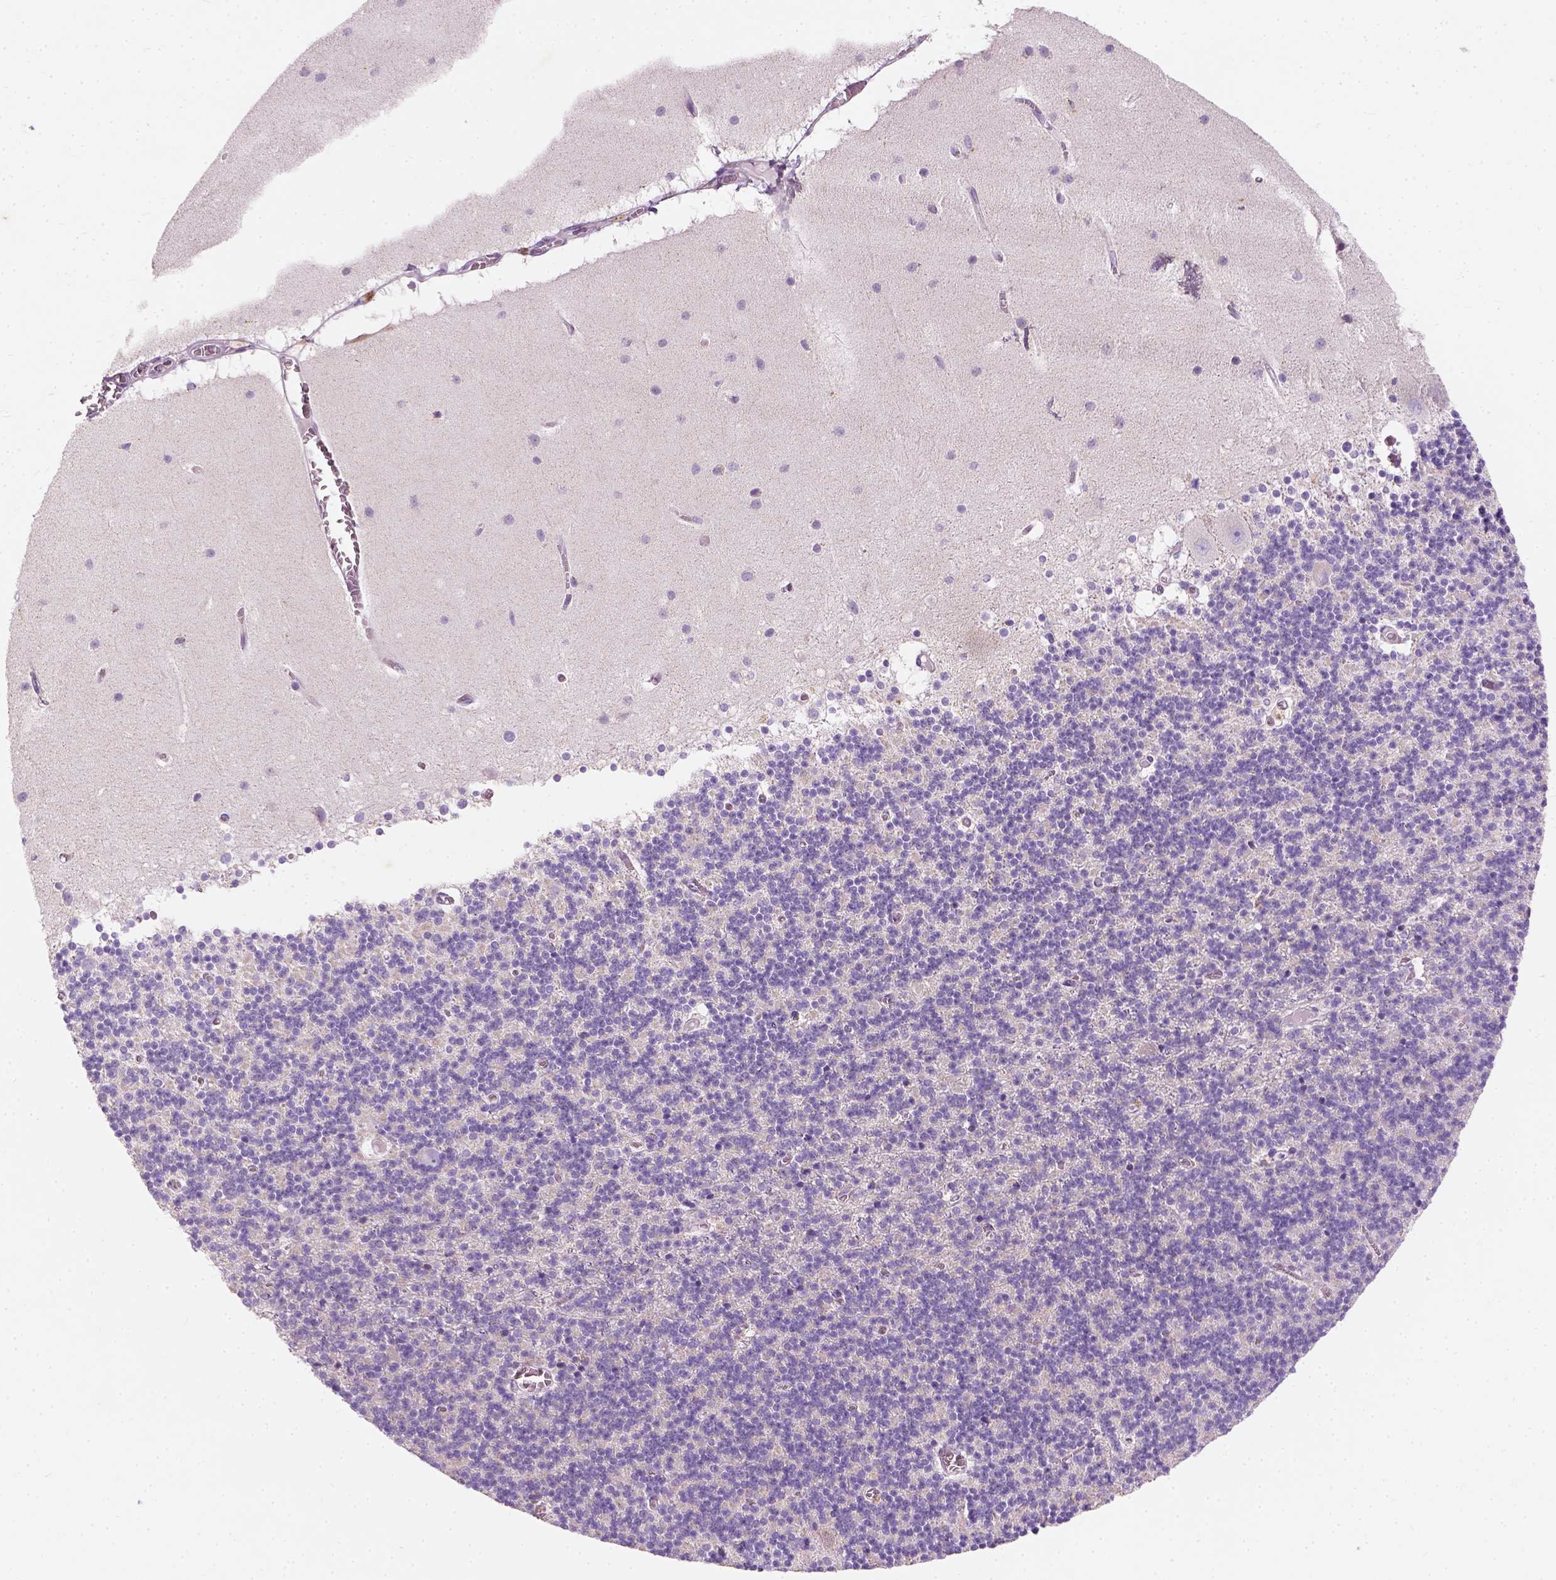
{"staining": {"intensity": "negative", "quantity": "none", "location": "none"}, "tissue": "cerebellum", "cell_type": "Cells in granular layer", "image_type": "normal", "snomed": [{"axis": "morphology", "description": "Normal tissue, NOS"}, {"axis": "topography", "description": "Cerebellum"}], "caption": "Human cerebellum stained for a protein using immunohistochemistry demonstrates no positivity in cells in granular layer.", "gene": "CHODL", "patient": {"sex": "male", "age": 70}}